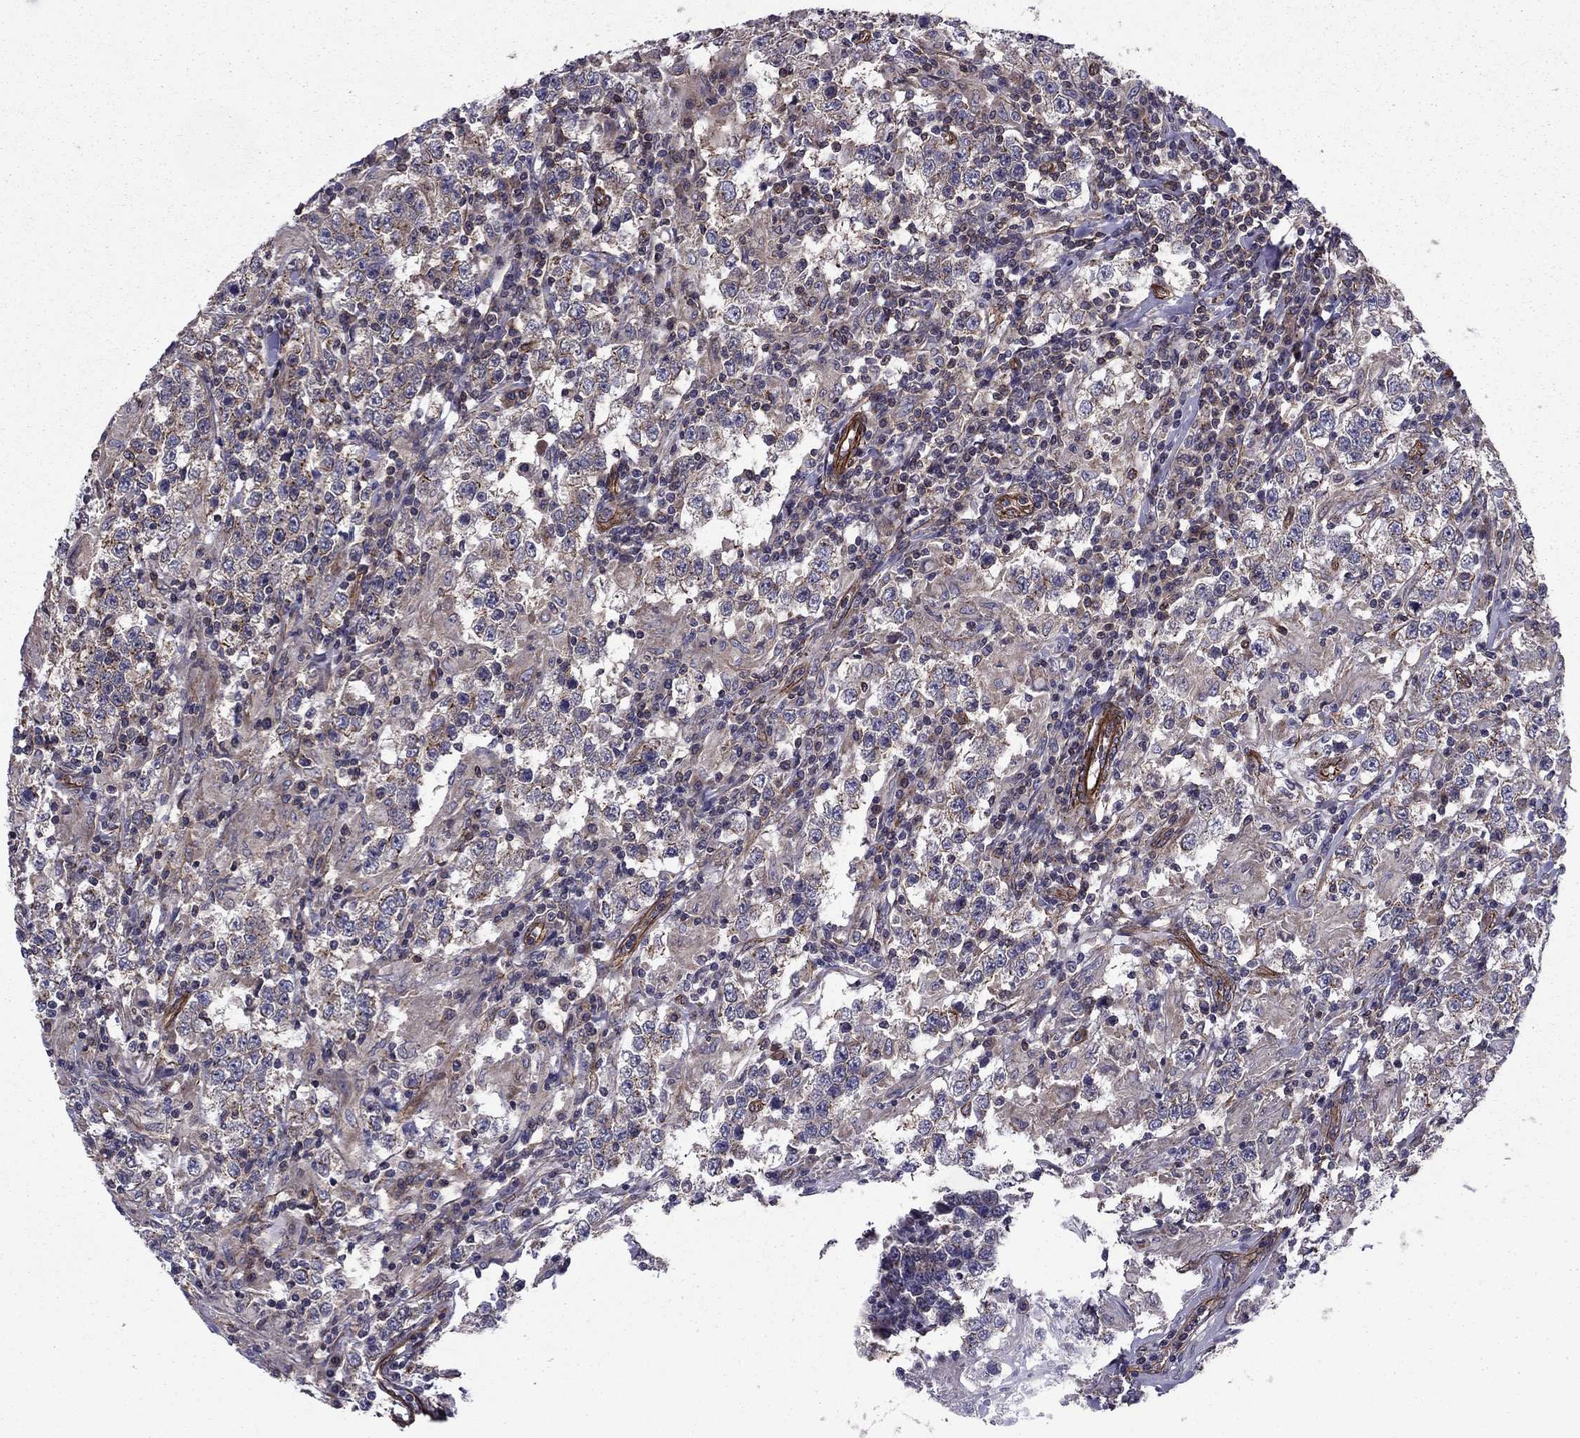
{"staining": {"intensity": "moderate", "quantity": "<25%", "location": "cytoplasmic/membranous"}, "tissue": "testis cancer", "cell_type": "Tumor cells", "image_type": "cancer", "snomed": [{"axis": "morphology", "description": "Seminoma, NOS"}, {"axis": "morphology", "description": "Carcinoma, Embryonal, NOS"}, {"axis": "topography", "description": "Testis"}], "caption": "Embryonal carcinoma (testis) stained with IHC demonstrates moderate cytoplasmic/membranous expression in approximately <25% of tumor cells.", "gene": "SHMT1", "patient": {"sex": "male", "age": 41}}